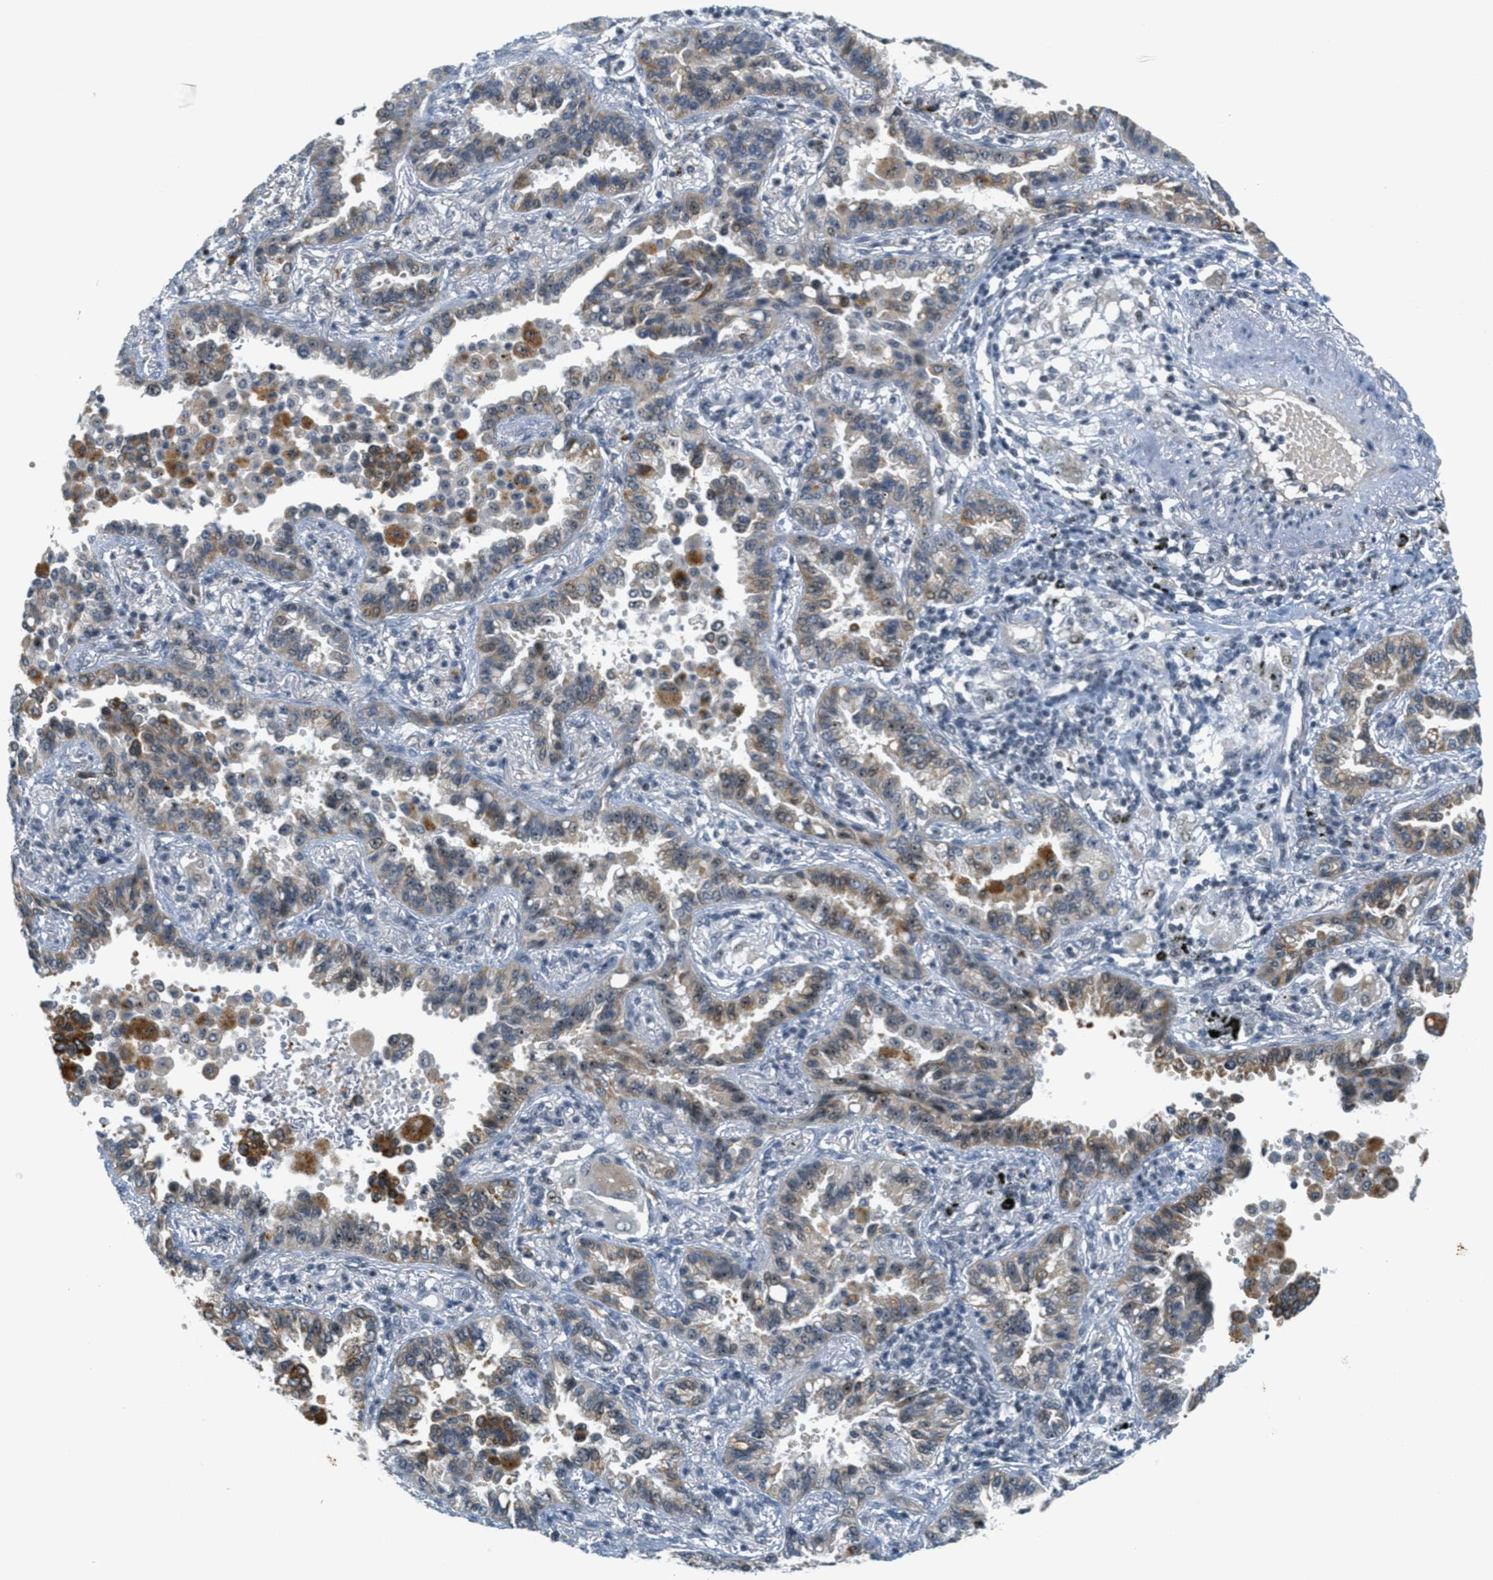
{"staining": {"intensity": "moderate", "quantity": "25%-75%", "location": "cytoplasmic/membranous"}, "tissue": "lung cancer", "cell_type": "Tumor cells", "image_type": "cancer", "snomed": [{"axis": "morphology", "description": "Normal tissue, NOS"}, {"axis": "morphology", "description": "Adenocarcinoma, NOS"}, {"axis": "topography", "description": "Lung"}], "caption": "A brown stain highlights moderate cytoplasmic/membranous staining of a protein in human lung adenocarcinoma tumor cells.", "gene": "DDX47", "patient": {"sex": "male", "age": 59}}